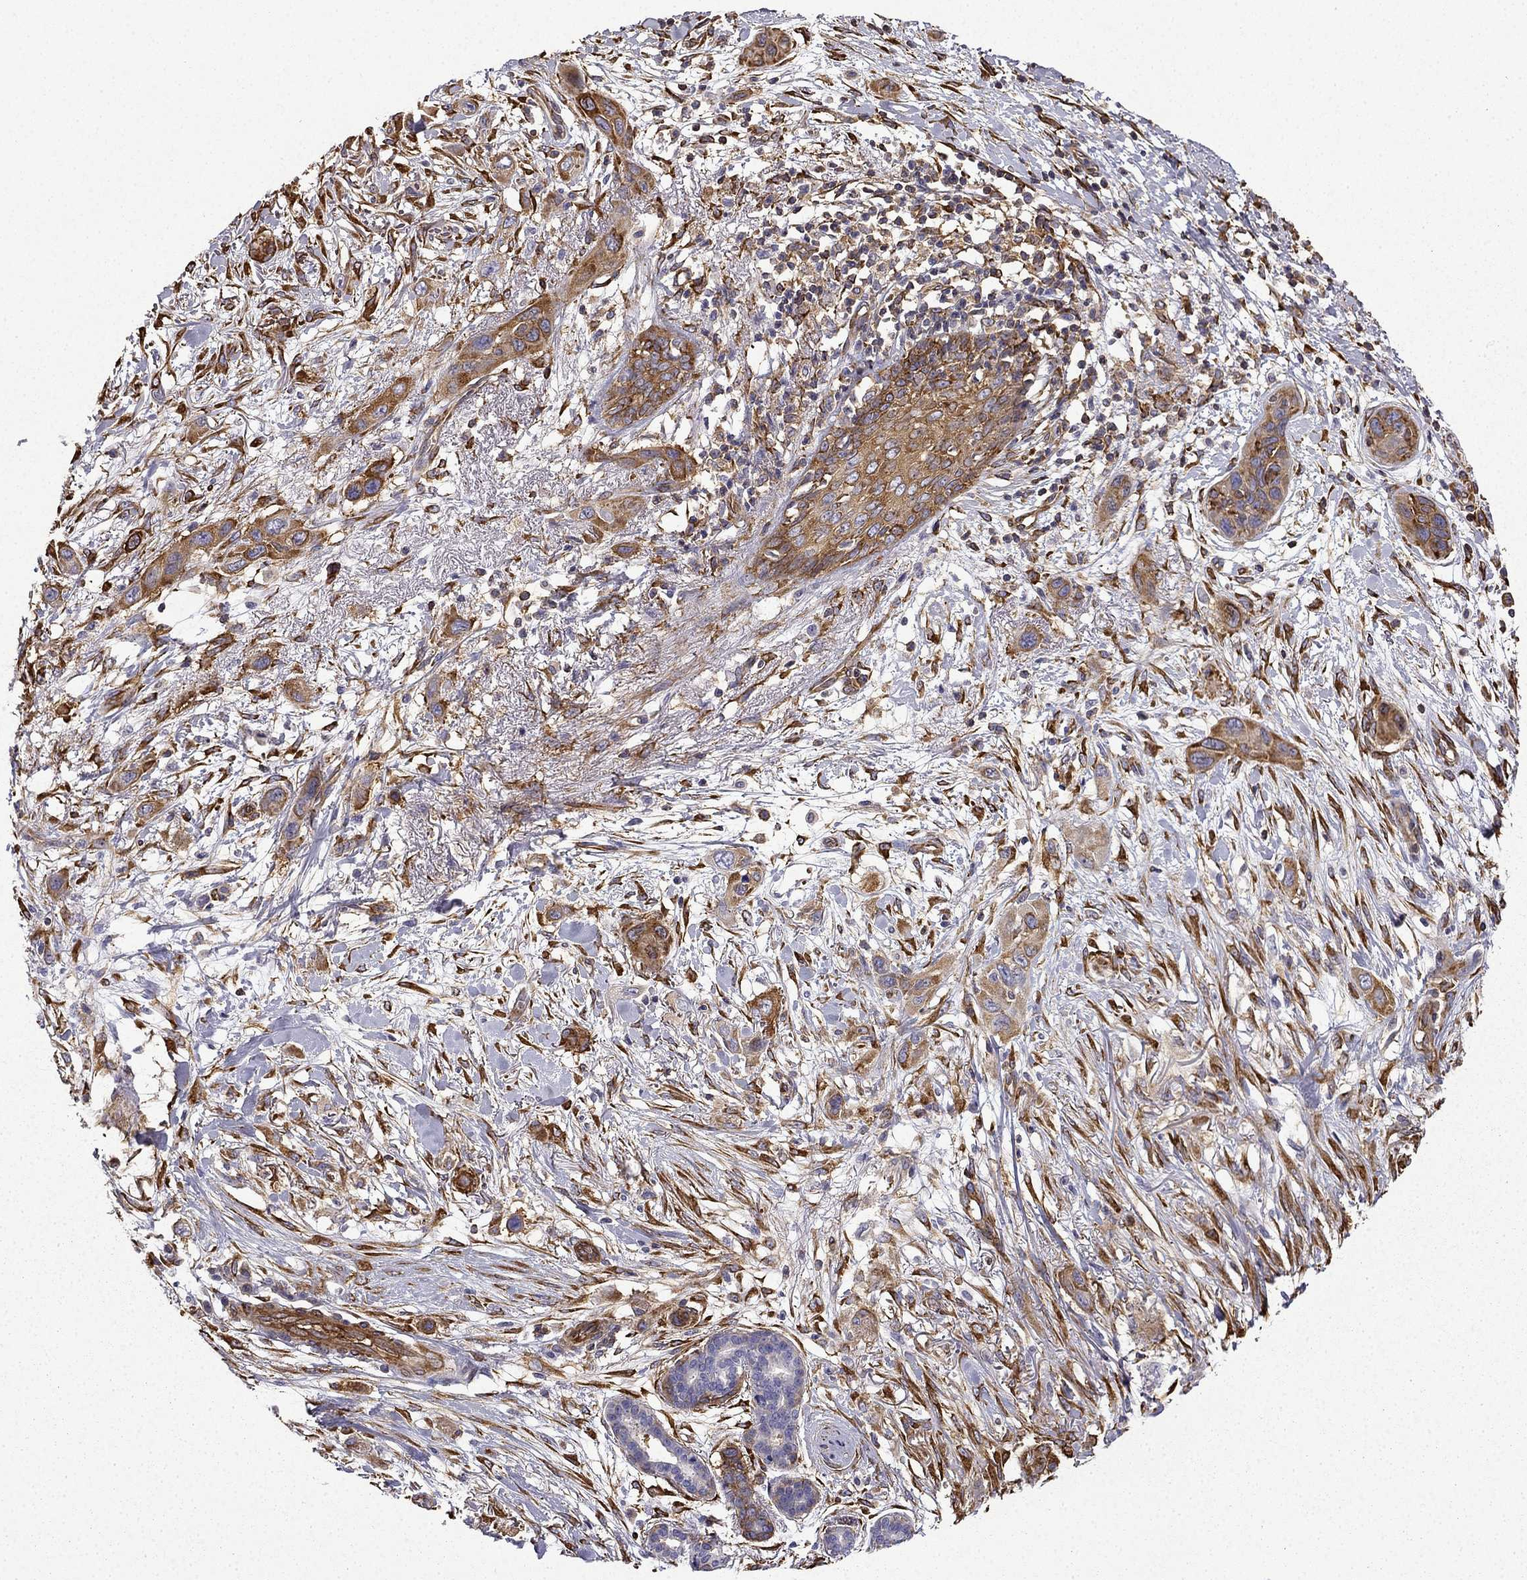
{"staining": {"intensity": "strong", "quantity": ">75%", "location": "cytoplasmic/membranous"}, "tissue": "skin cancer", "cell_type": "Tumor cells", "image_type": "cancer", "snomed": [{"axis": "morphology", "description": "Squamous cell carcinoma, NOS"}, {"axis": "topography", "description": "Skin"}], "caption": "The image reveals staining of squamous cell carcinoma (skin), revealing strong cytoplasmic/membranous protein staining (brown color) within tumor cells.", "gene": "MAP4", "patient": {"sex": "male", "age": 79}}